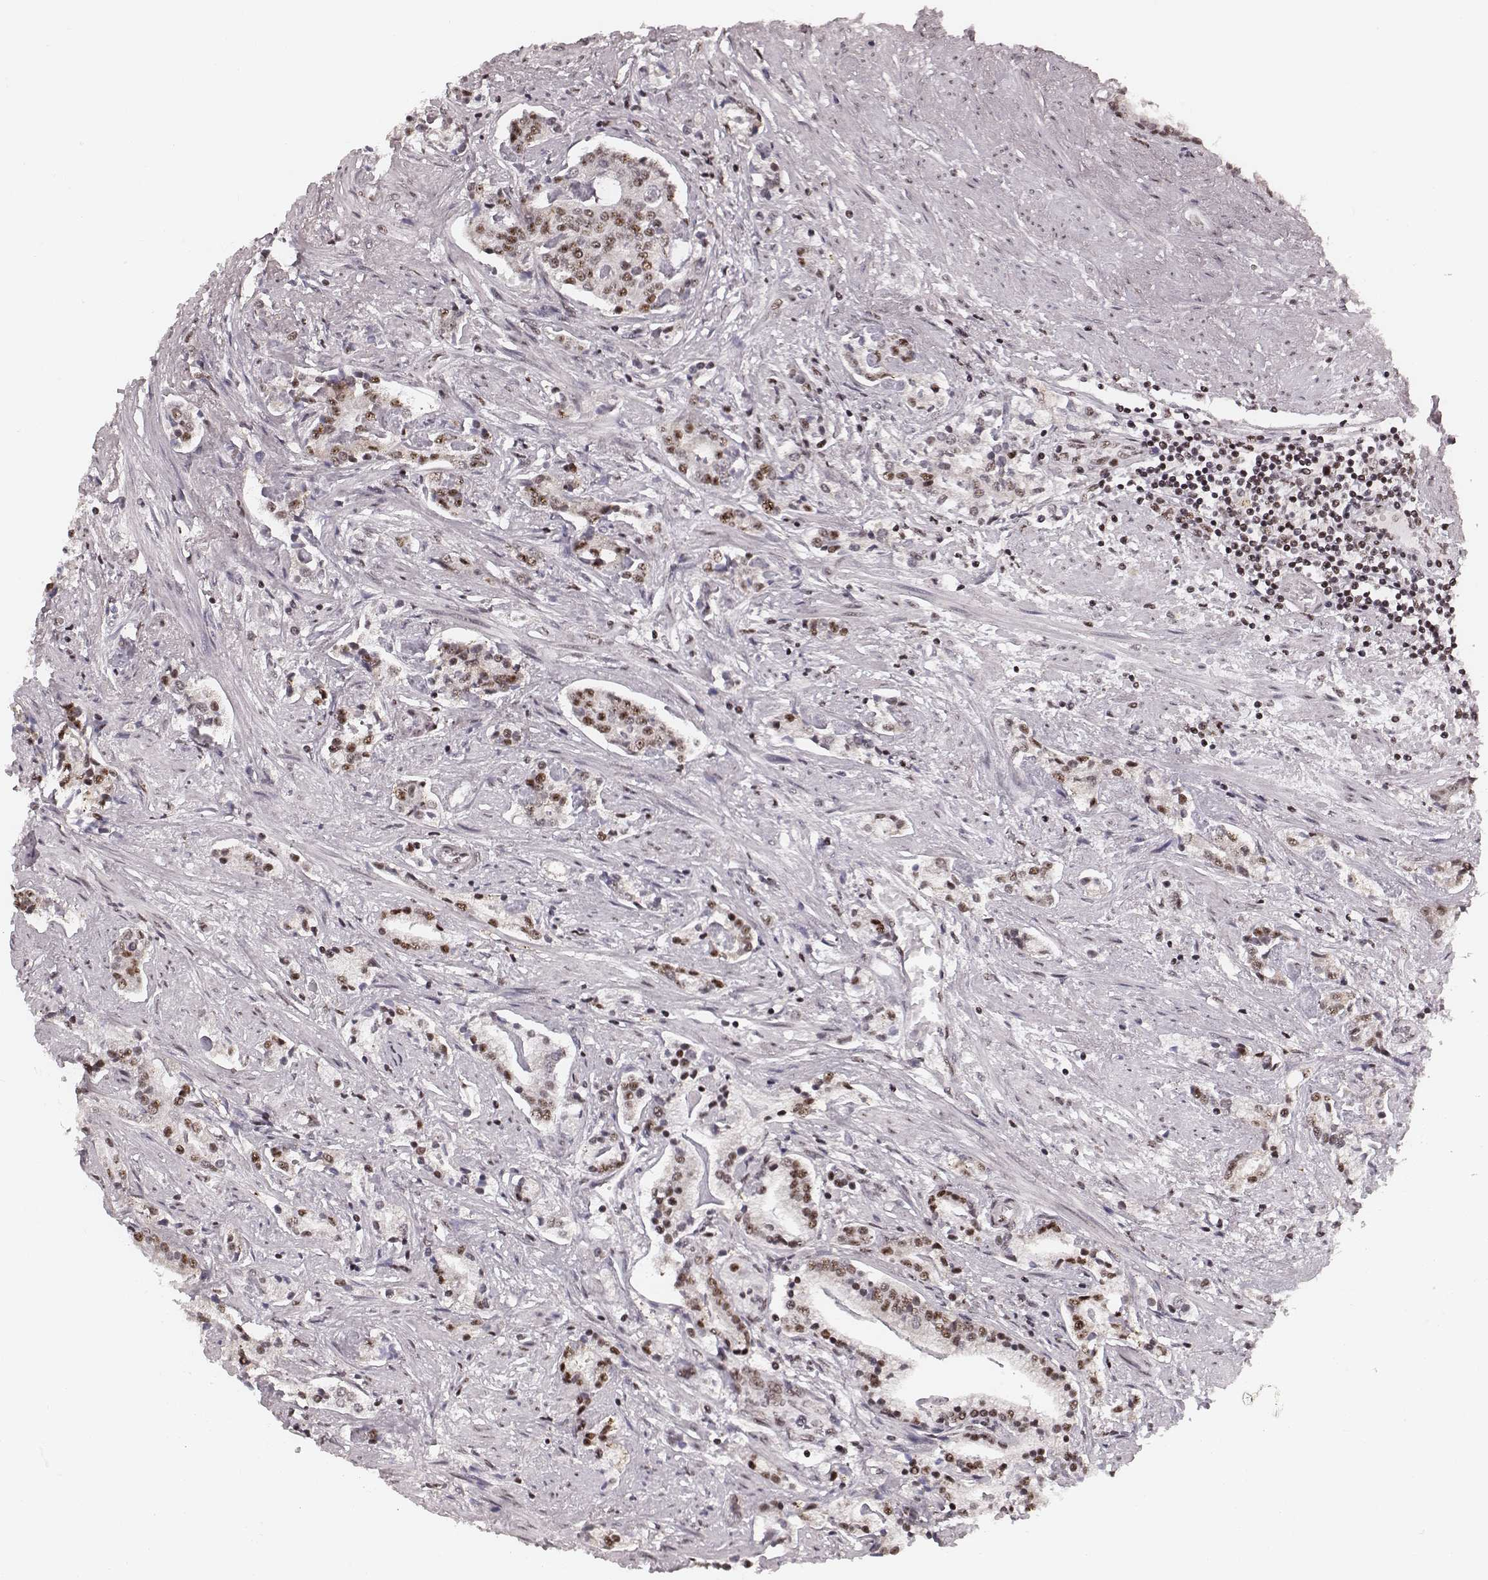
{"staining": {"intensity": "moderate", "quantity": ">75%", "location": "nuclear"}, "tissue": "prostate cancer", "cell_type": "Tumor cells", "image_type": "cancer", "snomed": [{"axis": "morphology", "description": "Adenocarcinoma, NOS"}, {"axis": "topography", "description": "Prostate"}], "caption": "Protein staining displays moderate nuclear expression in about >75% of tumor cells in adenocarcinoma (prostate). Immunohistochemistry (ihc) stains the protein of interest in brown and the nuclei are stained blue.", "gene": "LUC7L", "patient": {"sex": "male", "age": 64}}